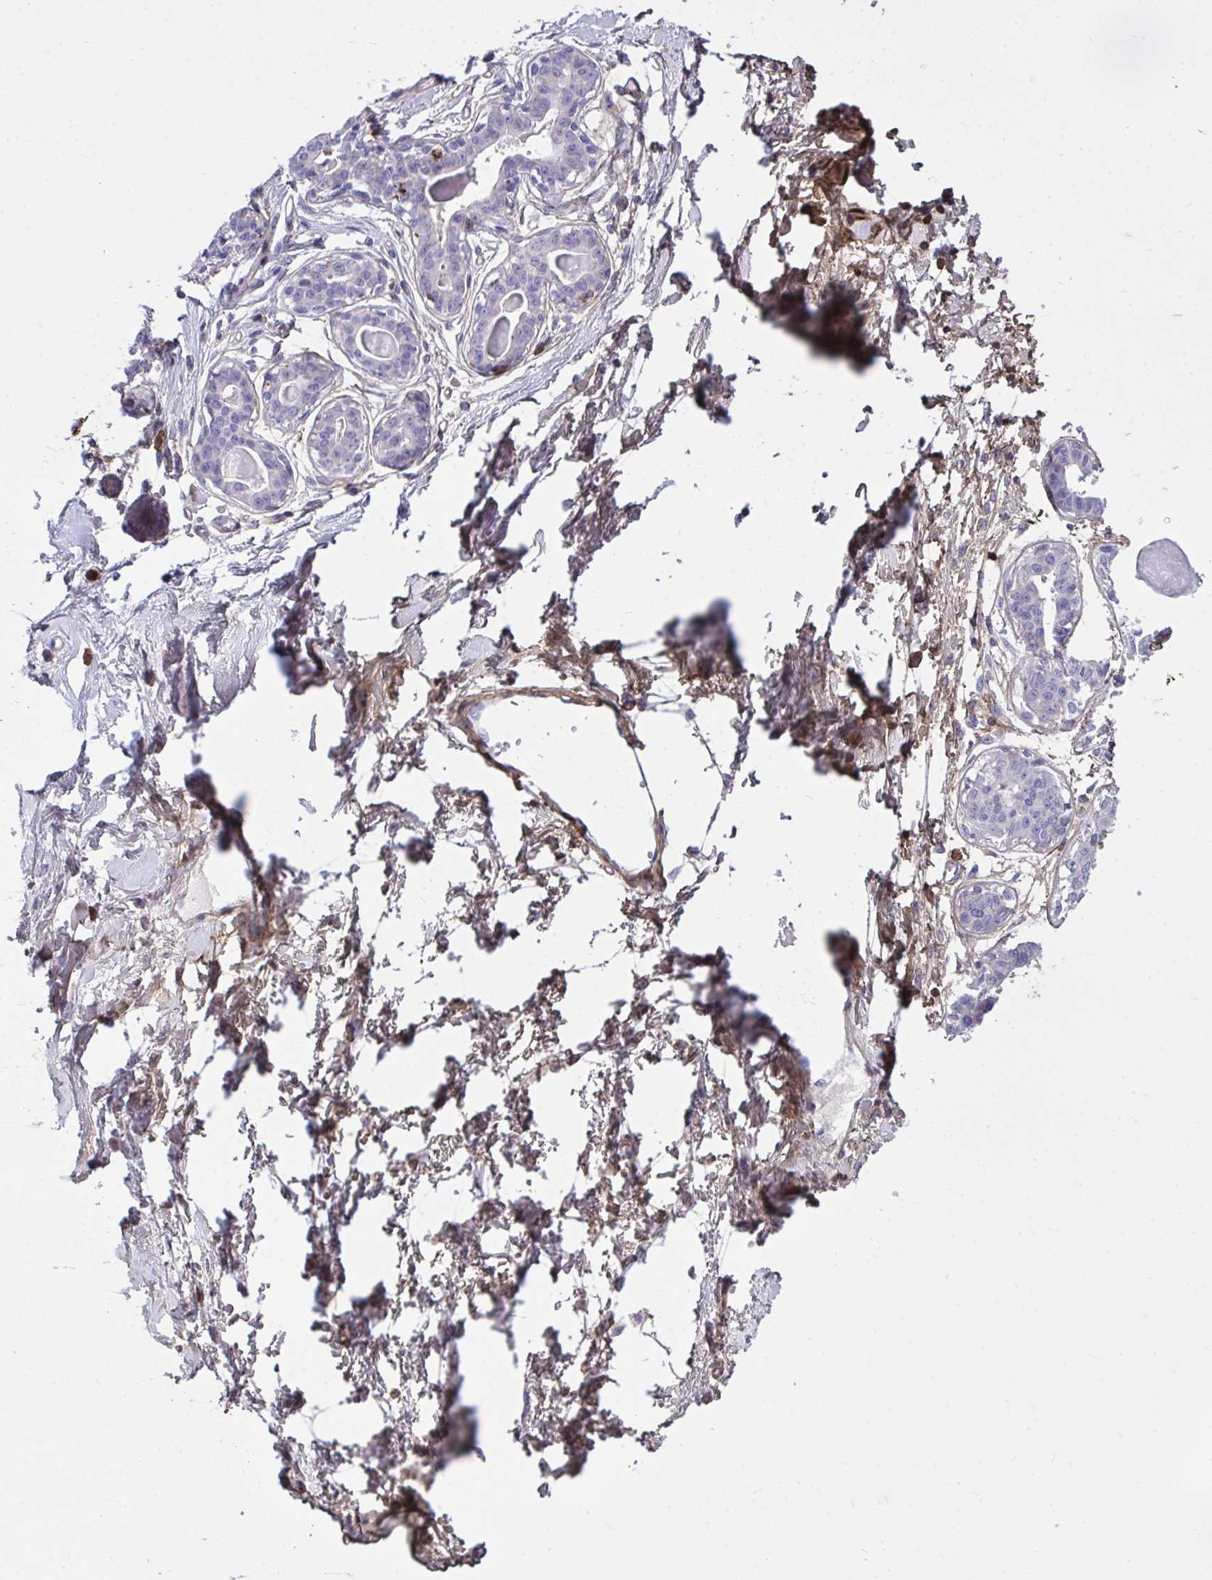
{"staining": {"intensity": "weak", "quantity": "<25%", "location": "cytoplasmic/membranous"}, "tissue": "breast", "cell_type": "Adipocytes", "image_type": "normal", "snomed": [{"axis": "morphology", "description": "Normal tissue, NOS"}, {"axis": "topography", "description": "Breast"}], "caption": "High power microscopy photomicrograph of an immunohistochemistry (IHC) micrograph of unremarkable breast, revealing no significant expression in adipocytes. (Stains: DAB (3,3'-diaminobenzidine) immunohistochemistry (IHC) with hematoxylin counter stain, Microscopy: brightfield microscopy at high magnification).", "gene": "AP5M1", "patient": {"sex": "female", "age": 45}}